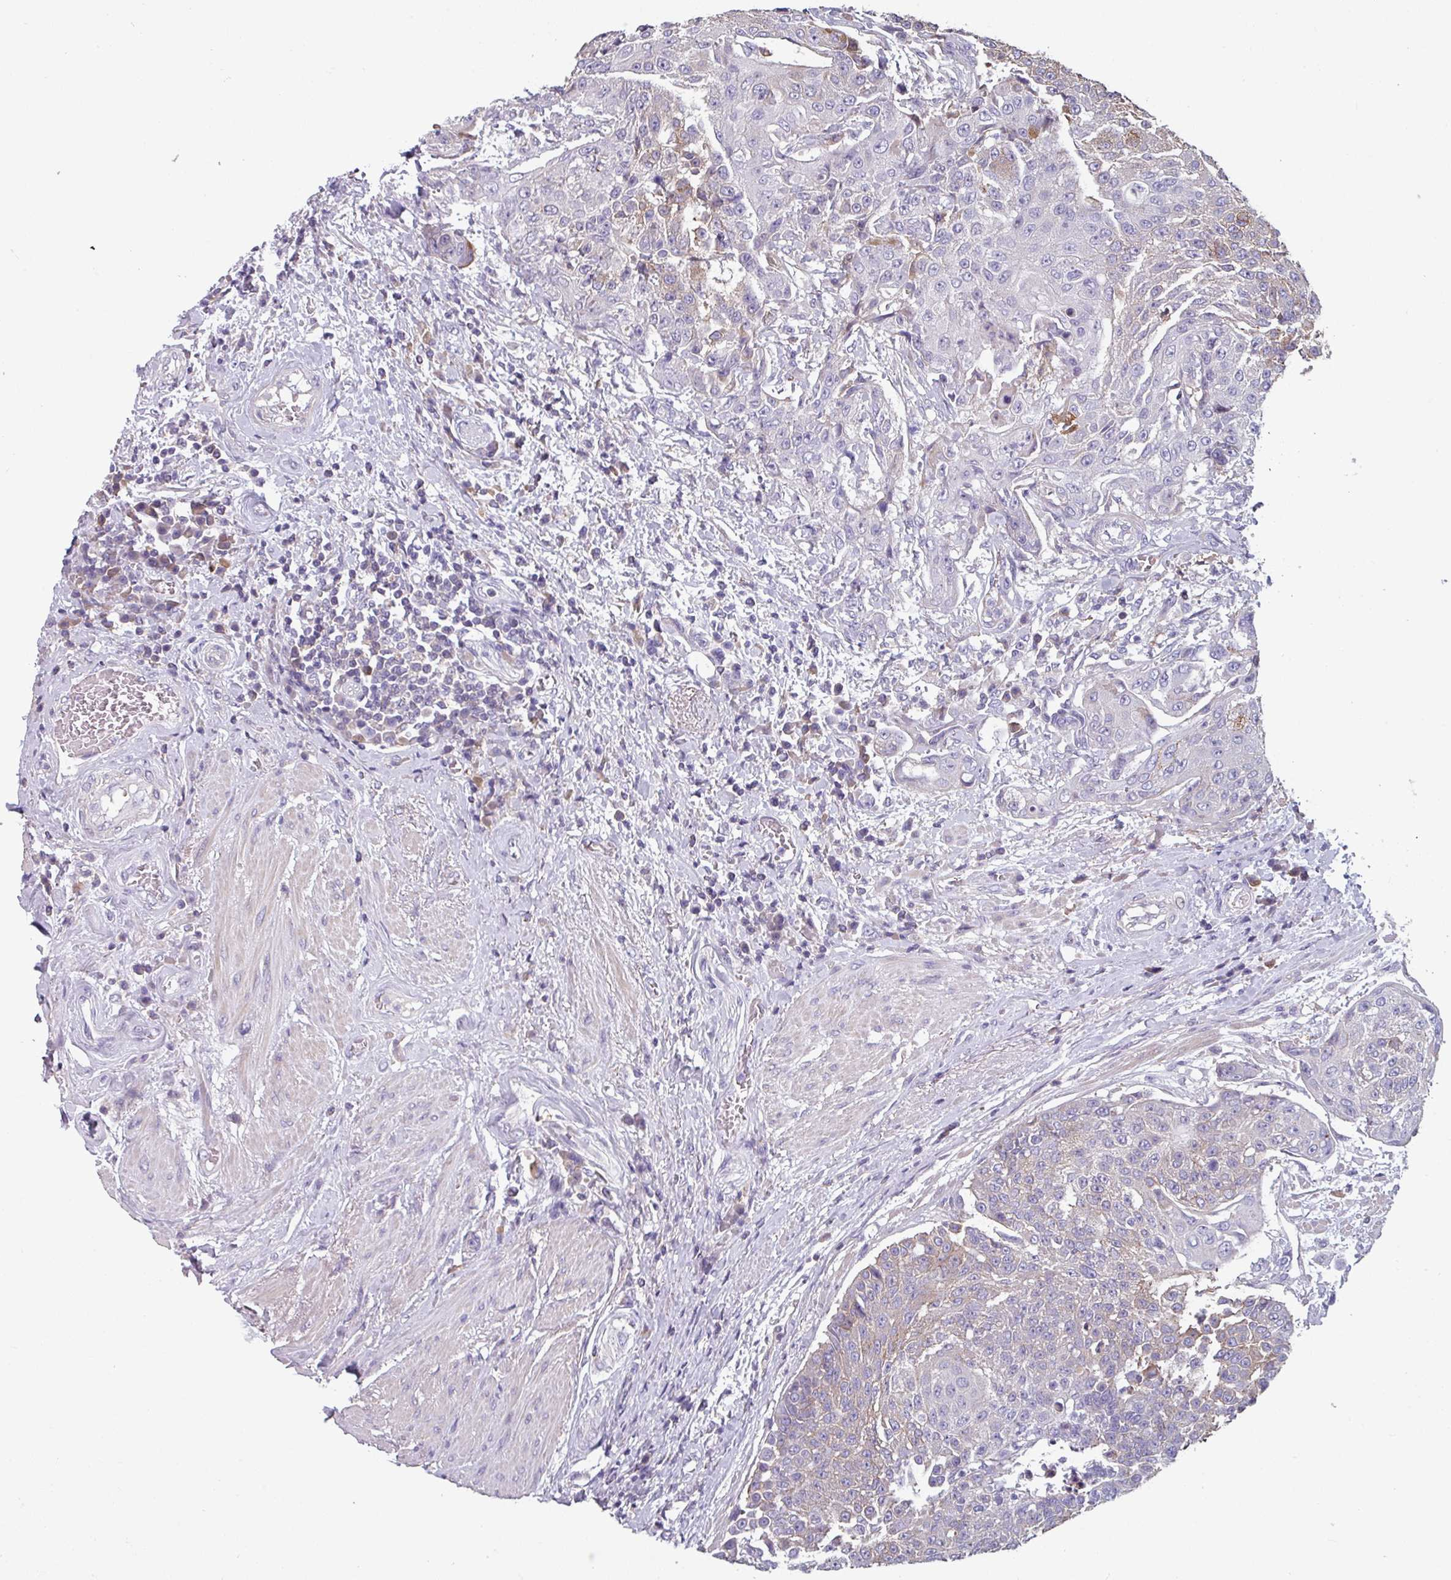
{"staining": {"intensity": "negative", "quantity": "none", "location": "none"}, "tissue": "urothelial cancer", "cell_type": "Tumor cells", "image_type": "cancer", "snomed": [{"axis": "morphology", "description": "Urothelial carcinoma, High grade"}, {"axis": "topography", "description": "Urinary bladder"}], "caption": "Tumor cells show no significant protein expression in urothelial cancer.", "gene": "TMEM132A", "patient": {"sex": "female", "age": 63}}